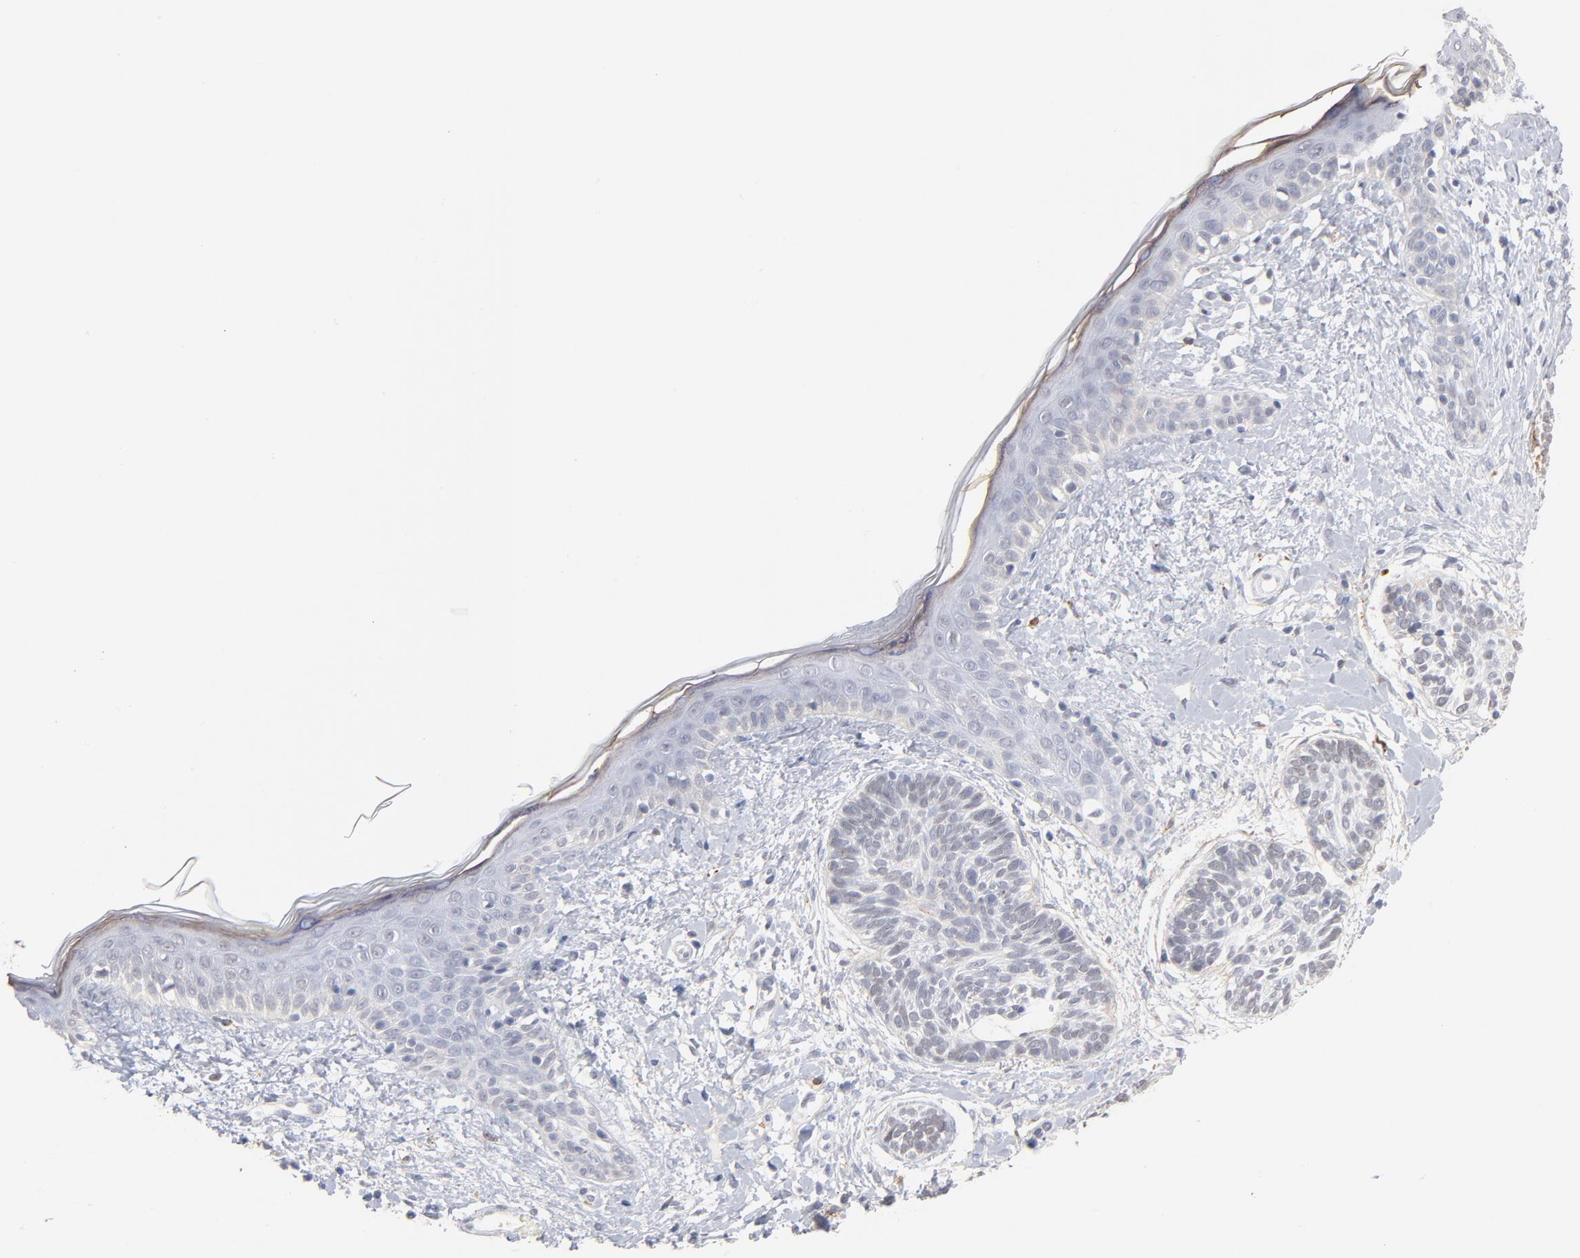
{"staining": {"intensity": "negative", "quantity": "none", "location": "none"}, "tissue": "skin cancer", "cell_type": "Tumor cells", "image_type": "cancer", "snomed": [{"axis": "morphology", "description": "Normal tissue, NOS"}, {"axis": "morphology", "description": "Basal cell carcinoma"}, {"axis": "topography", "description": "Skin"}], "caption": "This histopathology image is of skin cancer stained with immunohistochemistry to label a protein in brown with the nuclei are counter-stained blue. There is no expression in tumor cells.", "gene": "LTBP2", "patient": {"sex": "male", "age": 63}}